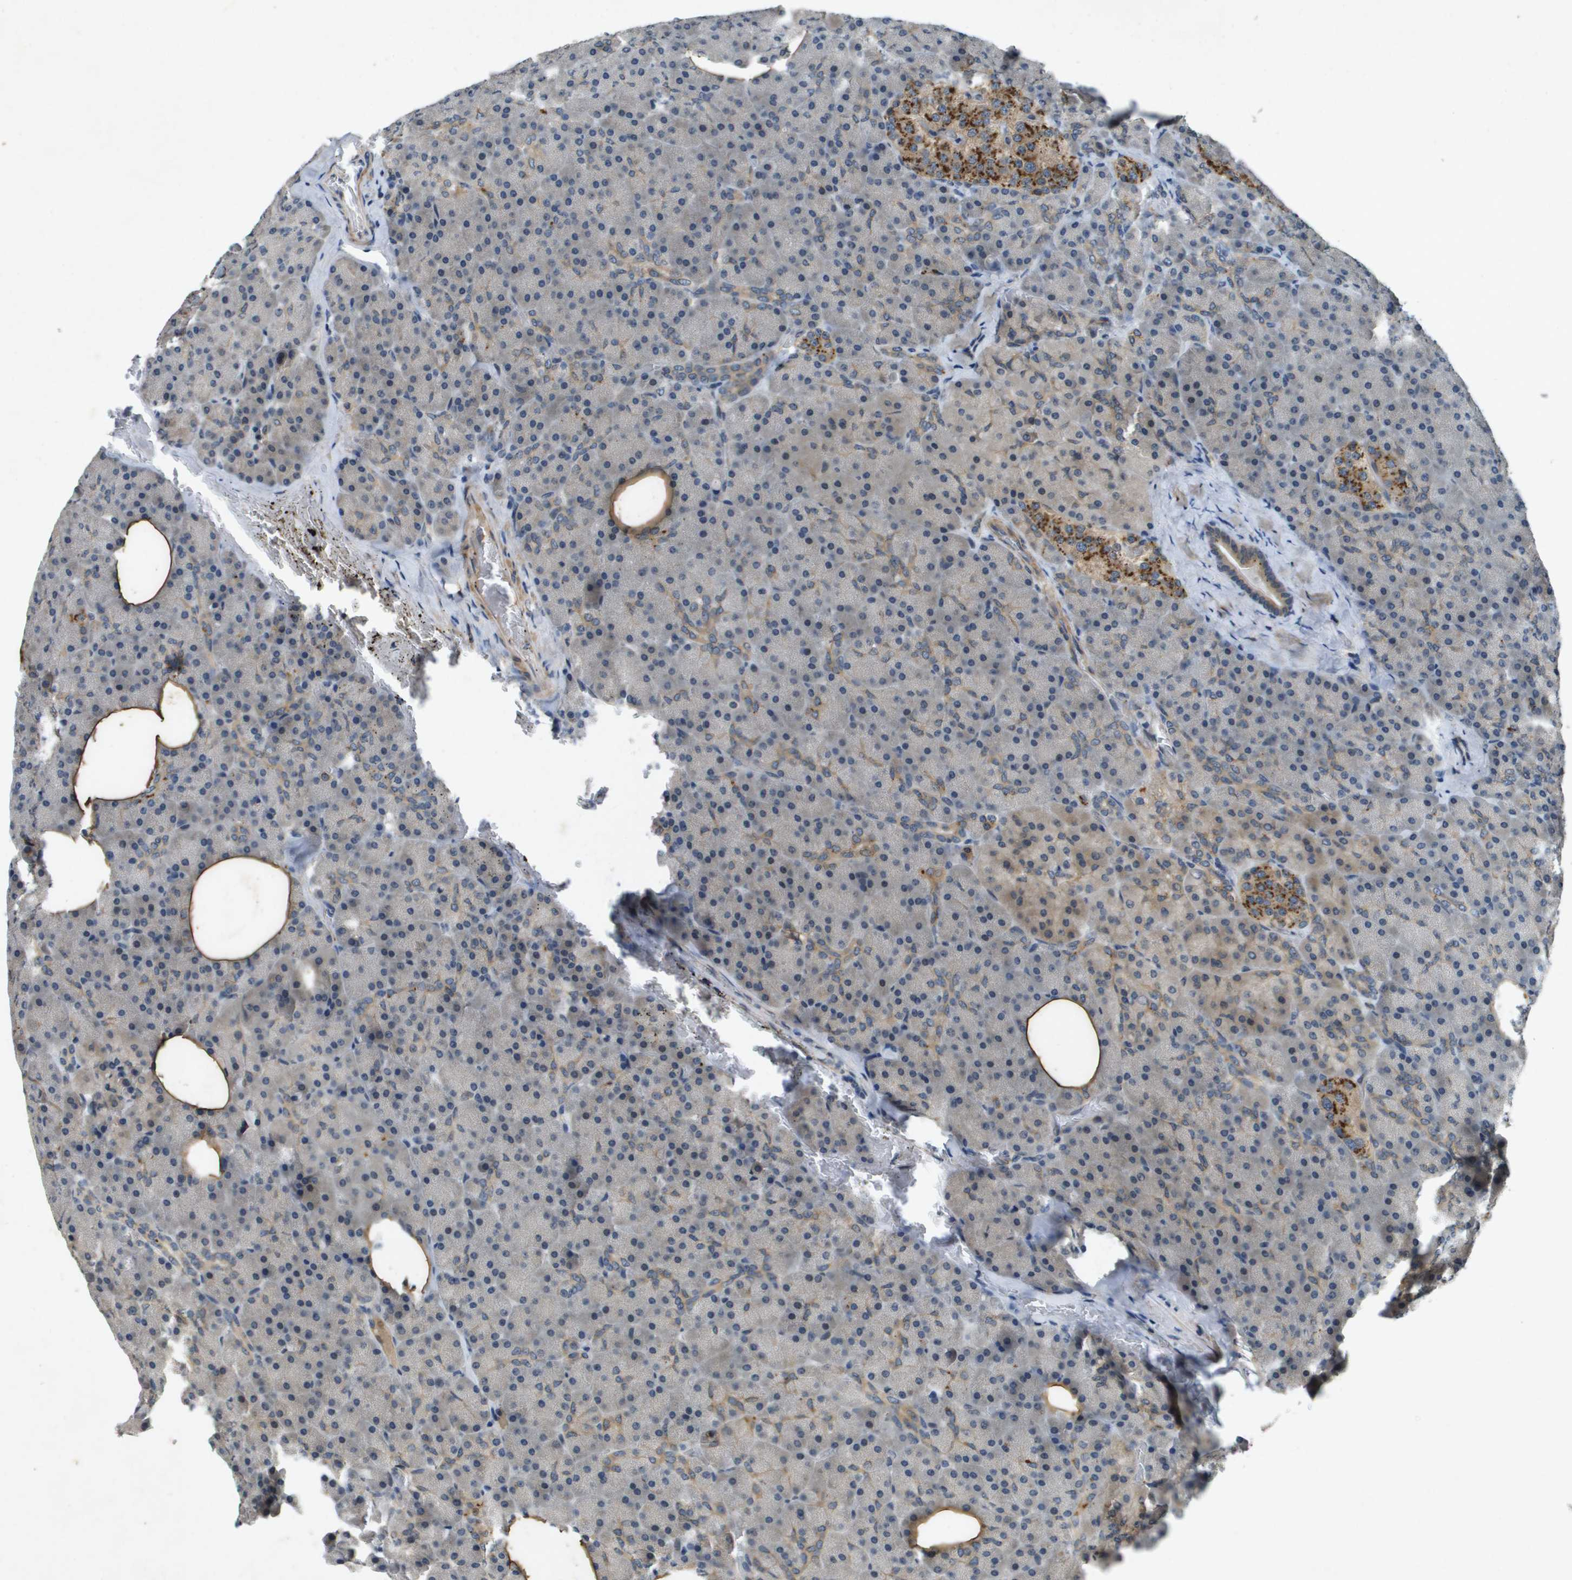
{"staining": {"intensity": "moderate", "quantity": "<25%", "location": "cytoplasmic/membranous"}, "tissue": "pancreas", "cell_type": "Exocrine glandular cells", "image_type": "normal", "snomed": [{"axis": "morphology", "description": "Normal tissue, NOS"}, {"axis": "topography", "description": "Pancreas"}], "caption": "Protein staining by immunohistochemistry reveals moderate cytoplasmic/membranous expression in about <25% of exocrine glandular cells in unremarkable pancreas.", "gene": "PGAP3", "patient": {"sex": "female", "age": 35}}